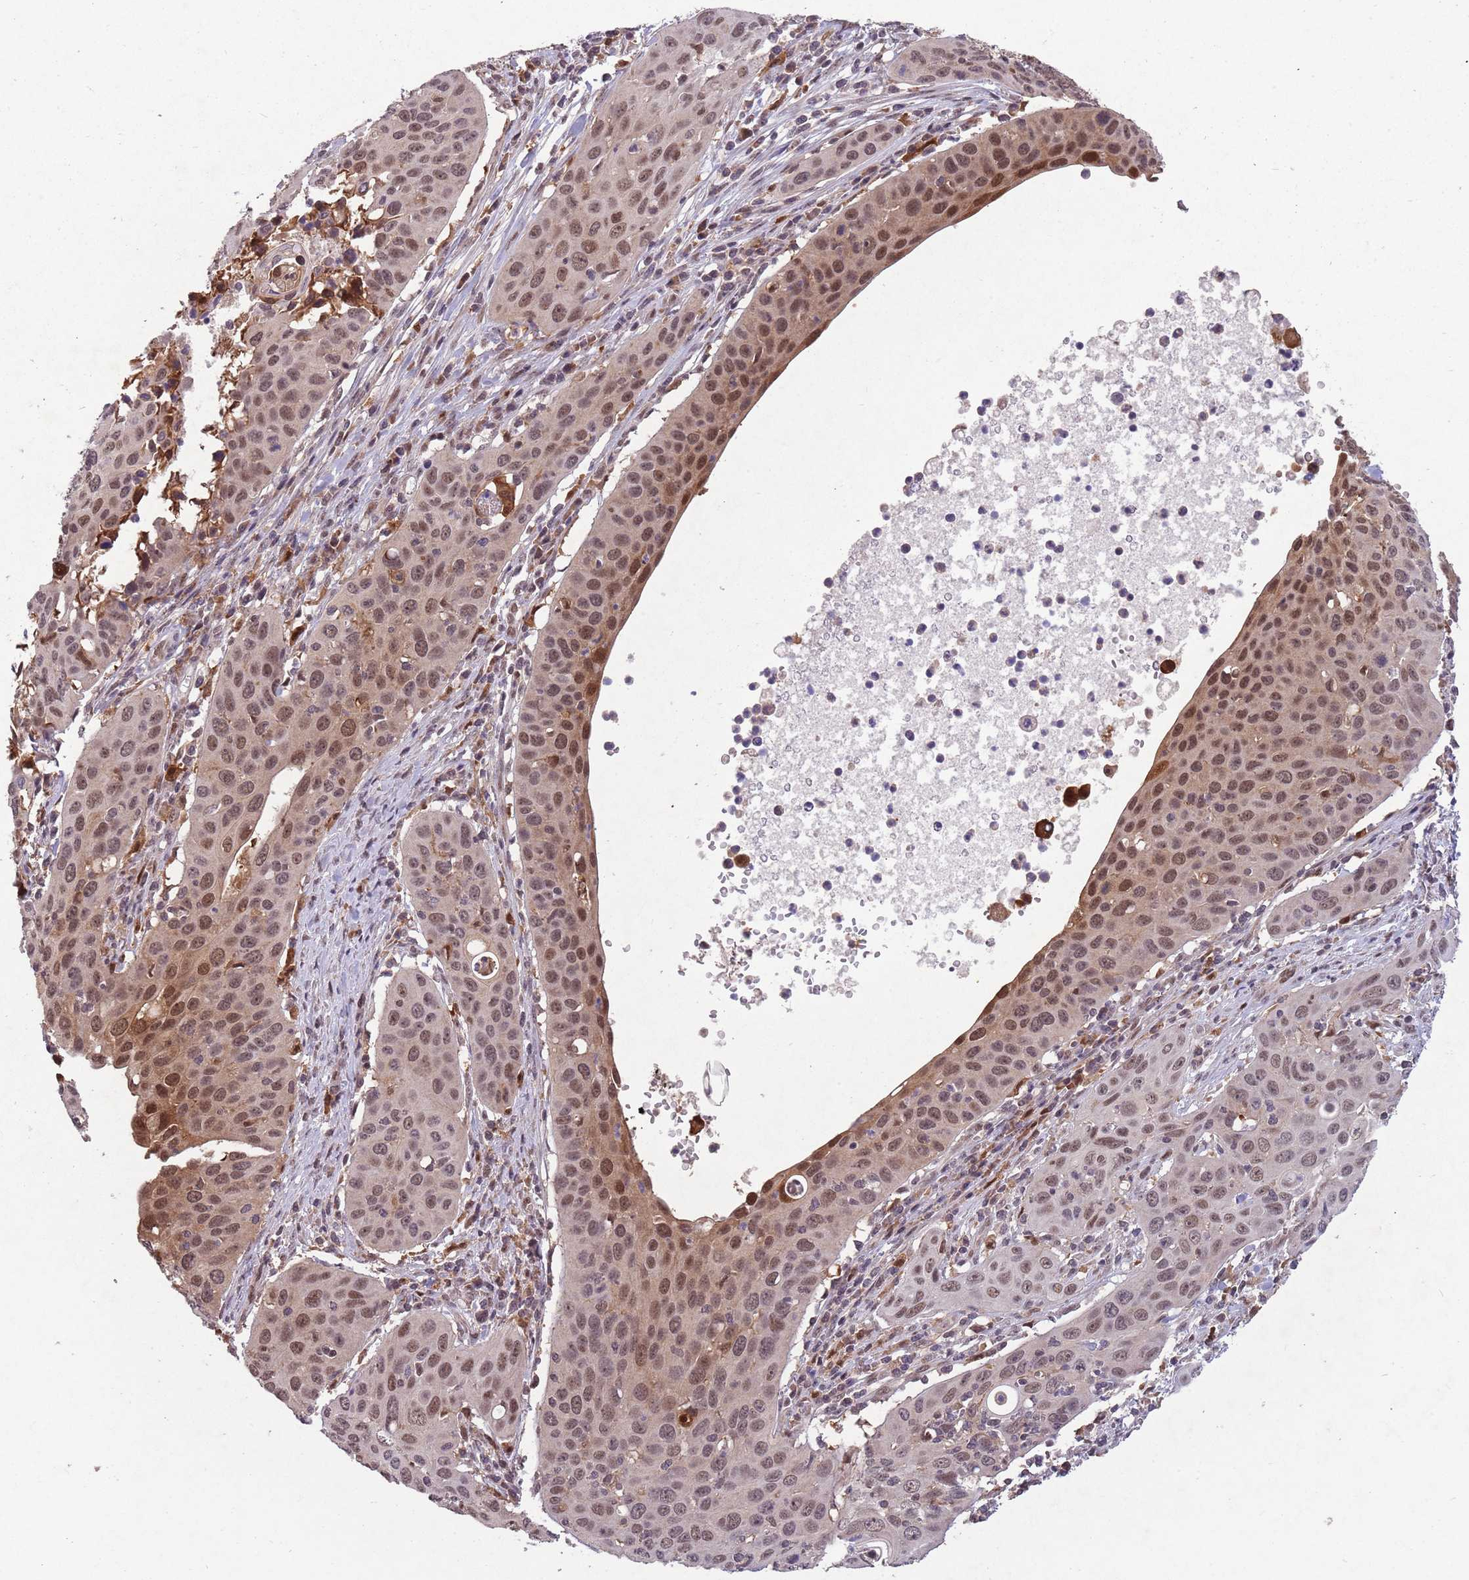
{"staining": {"intensity": "moderate", "quantity": ">75%", "location": "nuclear"}, "tissue": "cervical cancer", "cell_type": "Tumor cells", "image_type": "cancer", "snomed": [{"axis": "morphology", "description": "Squamous cell carcinoma, NOS"}, {"axis": "topography", "description": "Cervix"}], "caption": "Moderate nuclear expression for a protein is appreciated in approximately >75% of tumor cells of cervical cancer using immunohistochemistry.", "gene": "ZNF639", "patient": {"sex": "female", "age": 36}}